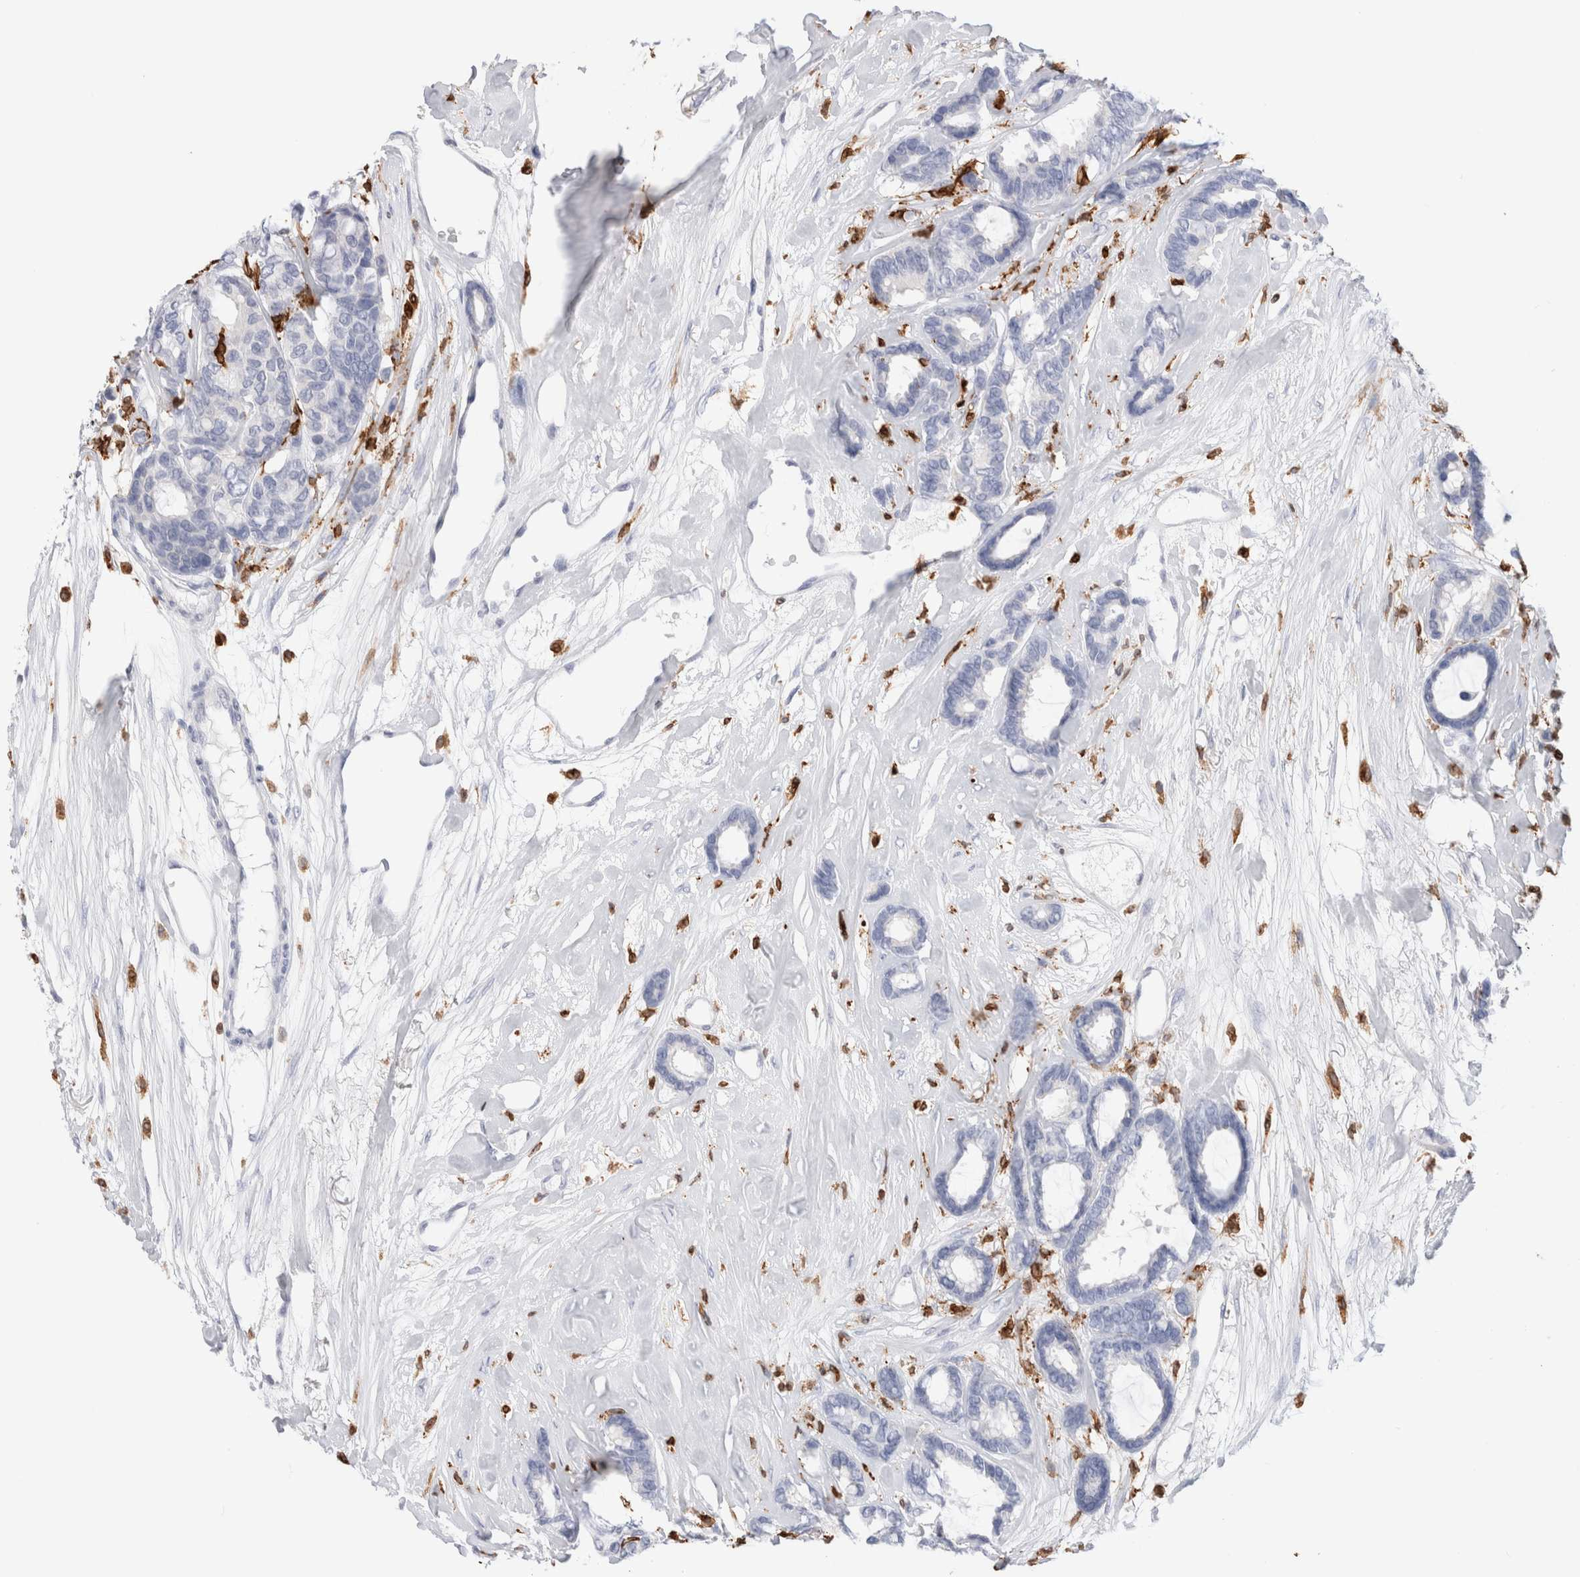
{"staining": {"intensity": "negative", "quantity": "none", "location": "none"}, "tissue": "breast cancer", "cell_type": "Tumor cells", "image_type": "cancer", "snomed": [{"axis": "morphology", "description": "Duct carcinoma"}, {"axis": "topography", "description": "Breast"}], "caption": "Immunohistochemistry micrograph of human breast cancer (infiltrating ductal carcinoma) stained for a protein (brown), which demonstrates no positivity in tumor cells.", "gene": "ALOX5AP", "patient": {"sex": "female", "age": 87}}